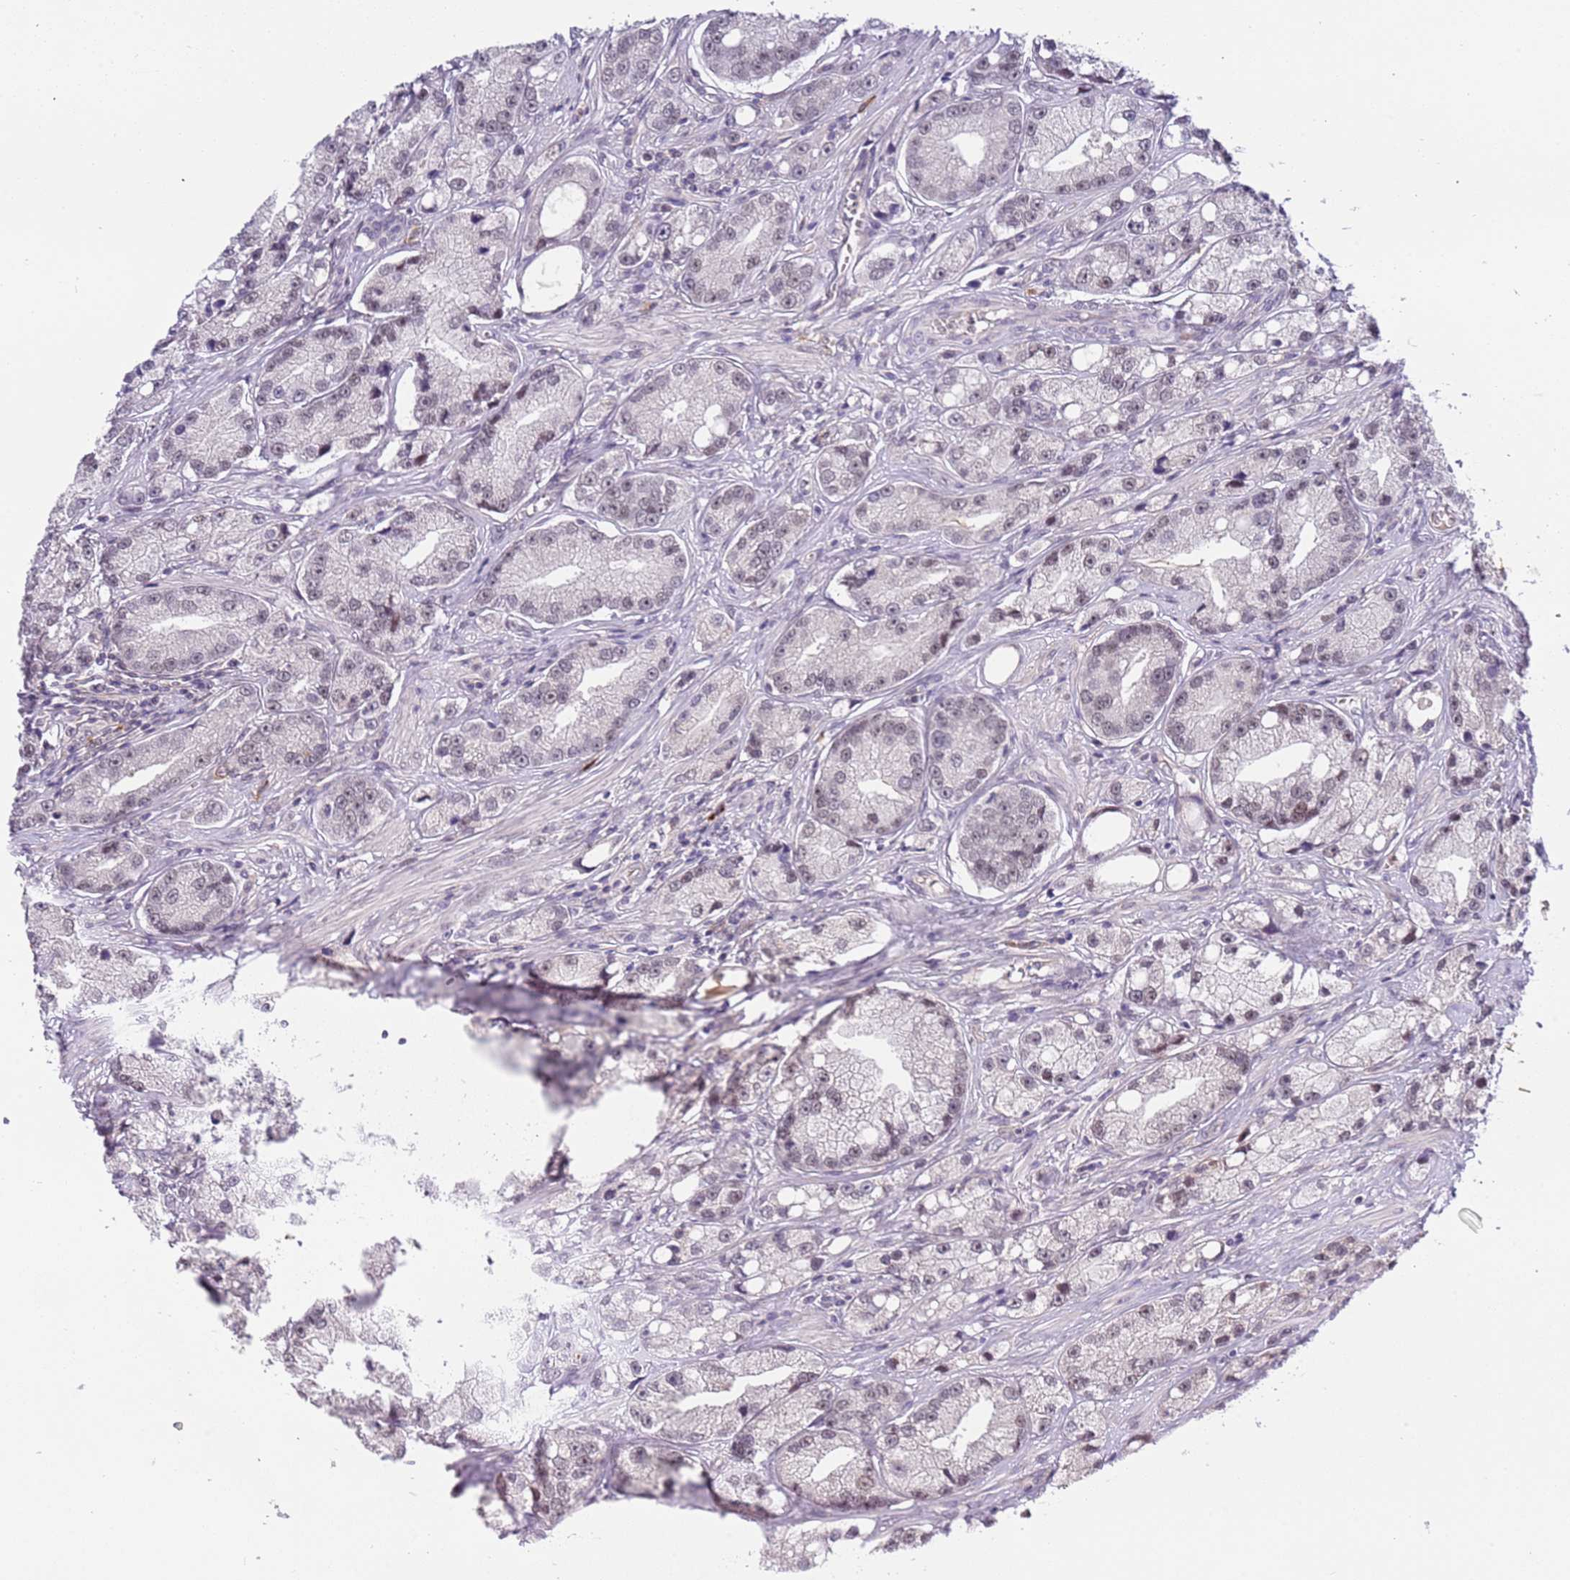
{"staining": {"intensity": "weak", "quantity": "25%-75%", "location": "nuclear"}, "tissue": "prostate cancer", "cell_type": "Tumor cells", "image_type": "cancer", "snomed": [{"axis": "morphology", "description": "Adenocarcinoma, High grade"}, {"axis": "topography", "description": "Prostate"}], "caption": "Protein staining by IHC reveals weak nuclear staining in about 25%-75% of tumor cells in prostate cancer (high-grade adenocarcinoma). The staining was performed using DAB (3,3'-diaminobenzidine), with brown indicating positive protein expression. Nuclei are stained blue with hematoxylin.", "gene": "MAGEF1", "patient": {"sex": "male", "age": 74}}